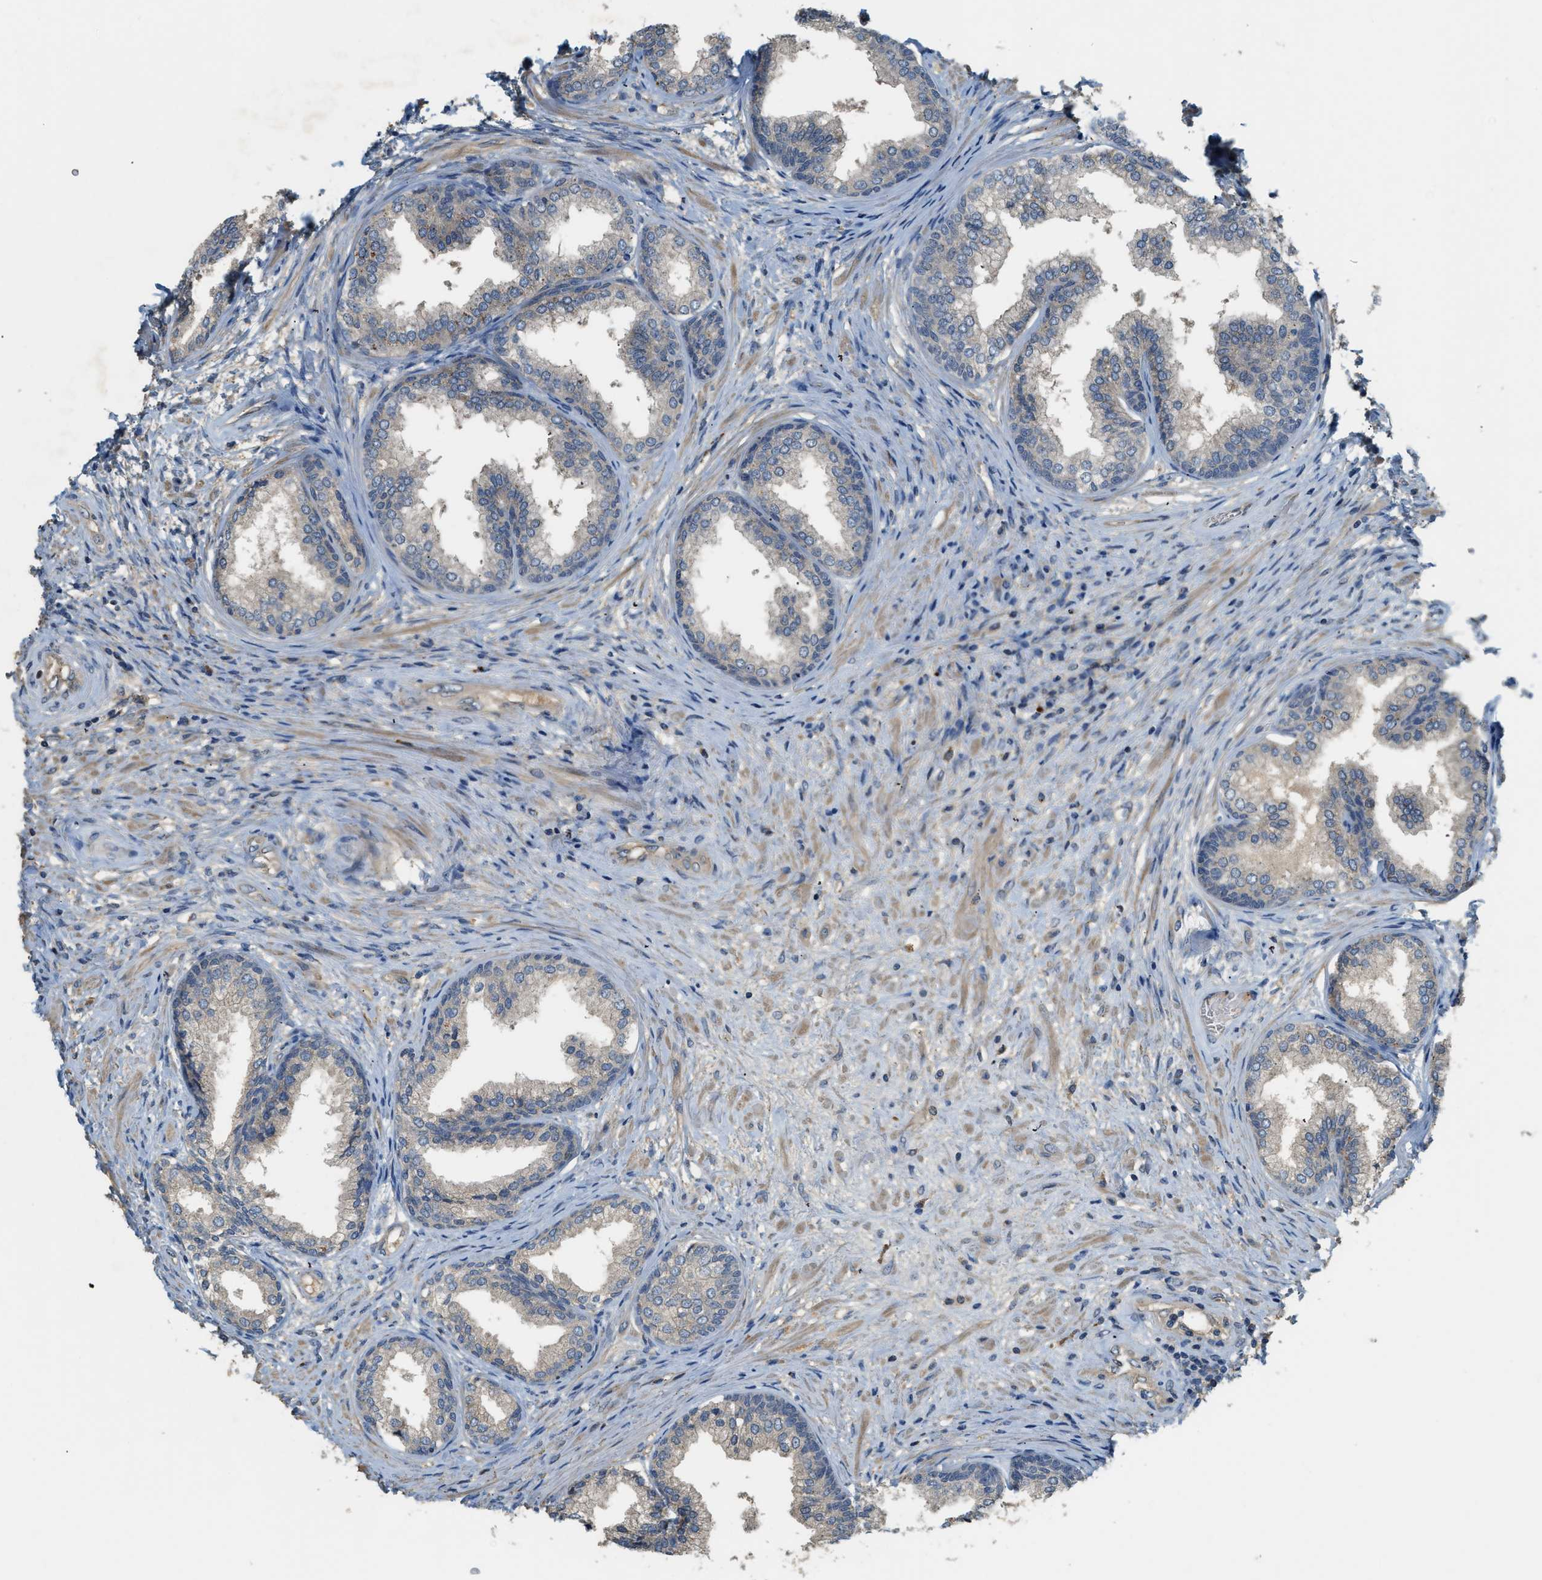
{"staining": {"intensity": "weak", "quantity": ">75%", "location": "cytoplasmic/membranous"}, "tissue": "prostate", "cell_type": "Glandular cells", "image_type": "normal", "snomed": [{"axis": "morphology", "description": "Normal tissue, NOS"}, {"axis": "topography", "description": "Prostate"}], "caption": "Prostate was stained to show a protein in brown. There is low levels of weak cytoplasmic/membranous positivity in about >75% of glandular cells. (DAB IHC with brightfield microscopy, high magnification).", "gene": "CFLAR", "patient": {"sex": "male", "age": 76}}